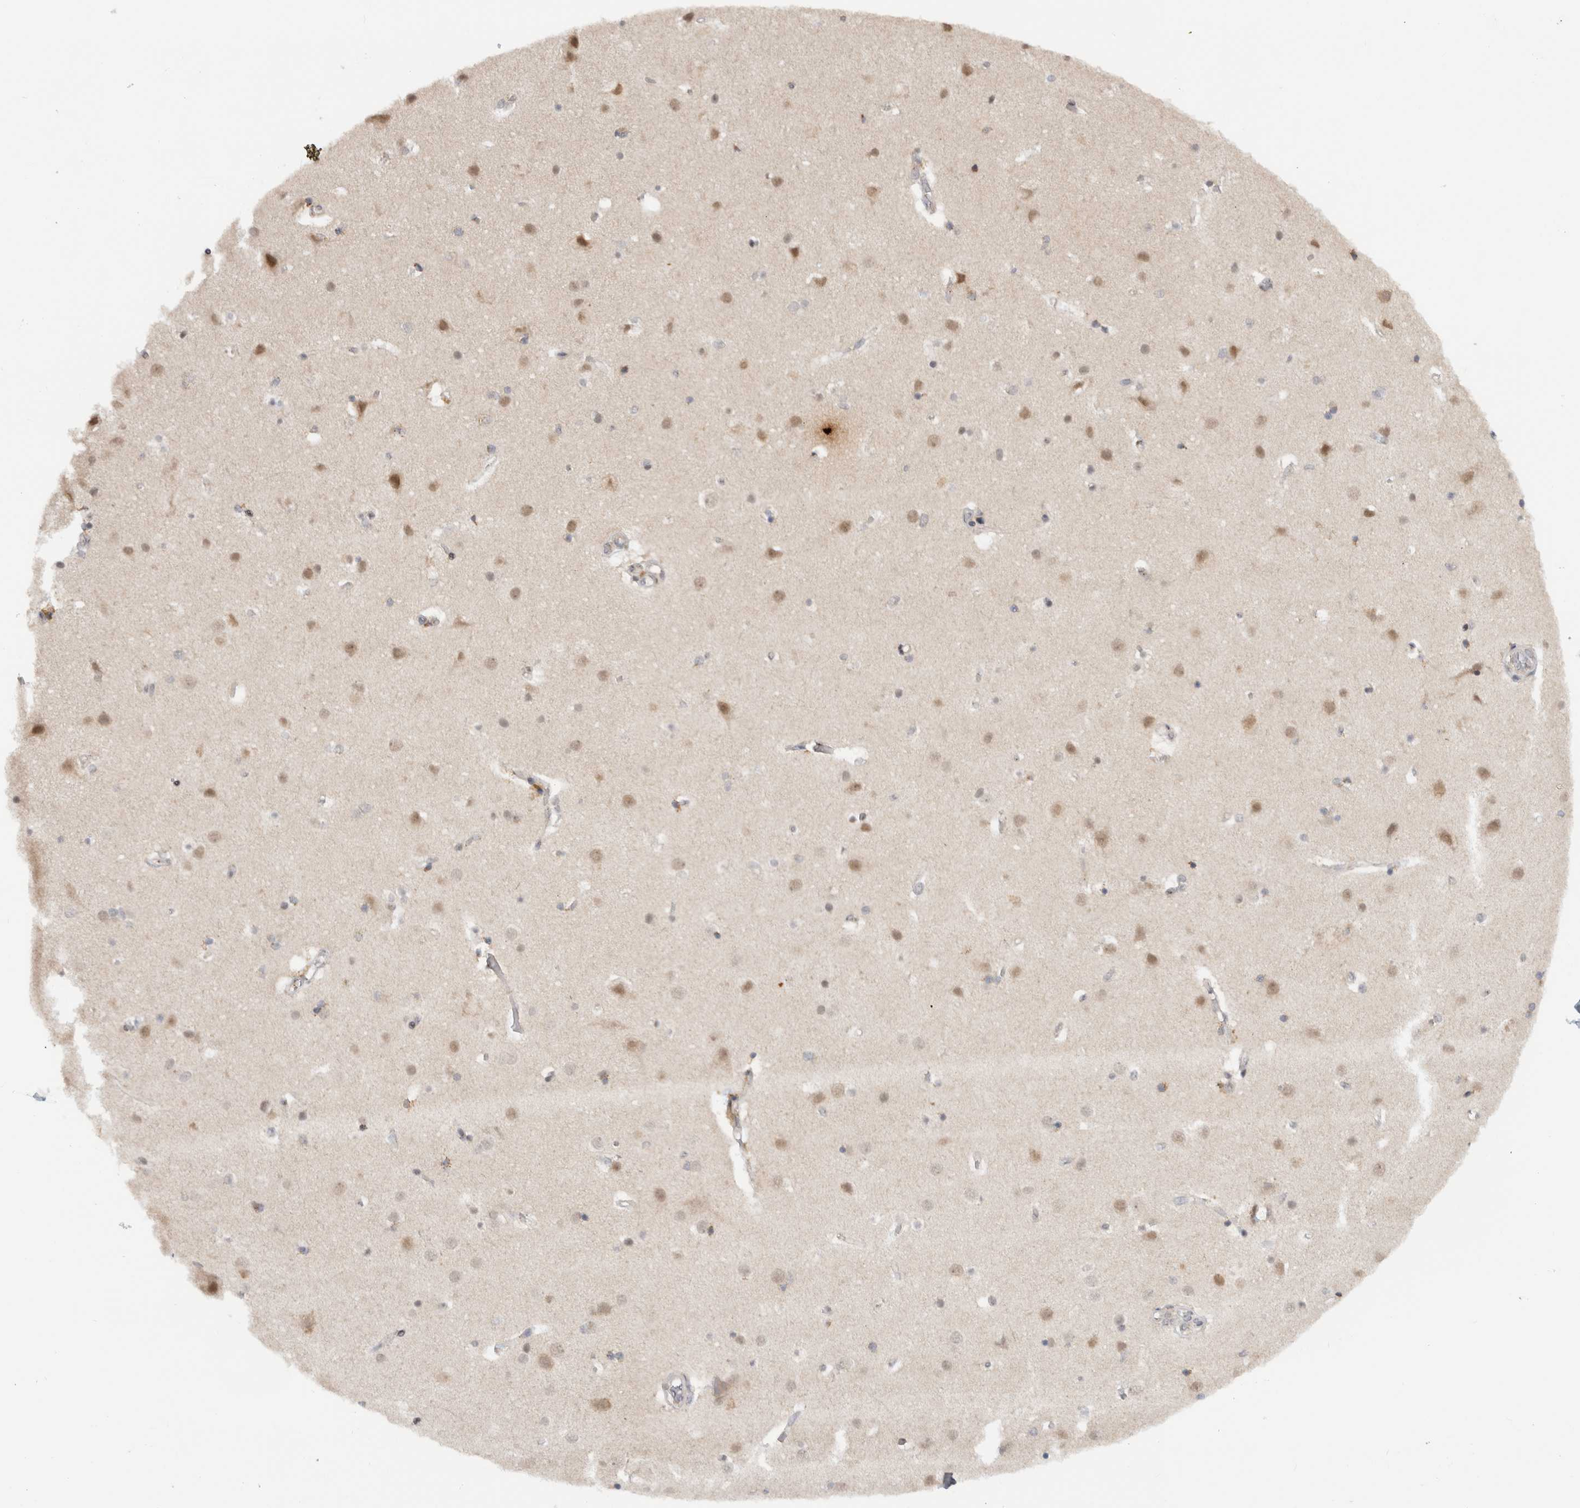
{"staining": {"intensity": "negative", "quantity": "none", "location": "none"}, "tissue": "cerebral cortex", "cell_type": "Endothelial cells", "image_type": "normal", "snomed": [{"axis": "morphology", "description": "Normal tissue, NOS"}, {"axis": "topography", "description": "Cerebral cortex"}], "caption": "Immunohistochemistry (IHC) of normal cerebral cortex exhibits no staining in endothelial cells. Brightfield microscopy of IHC stained with DAB (3,3'-diaminobenzidine) (brown) and hematoxylin (blue), captured at high magnification.", "gene": "CMC2", "patient": {"sex": "male", "age": 54}}